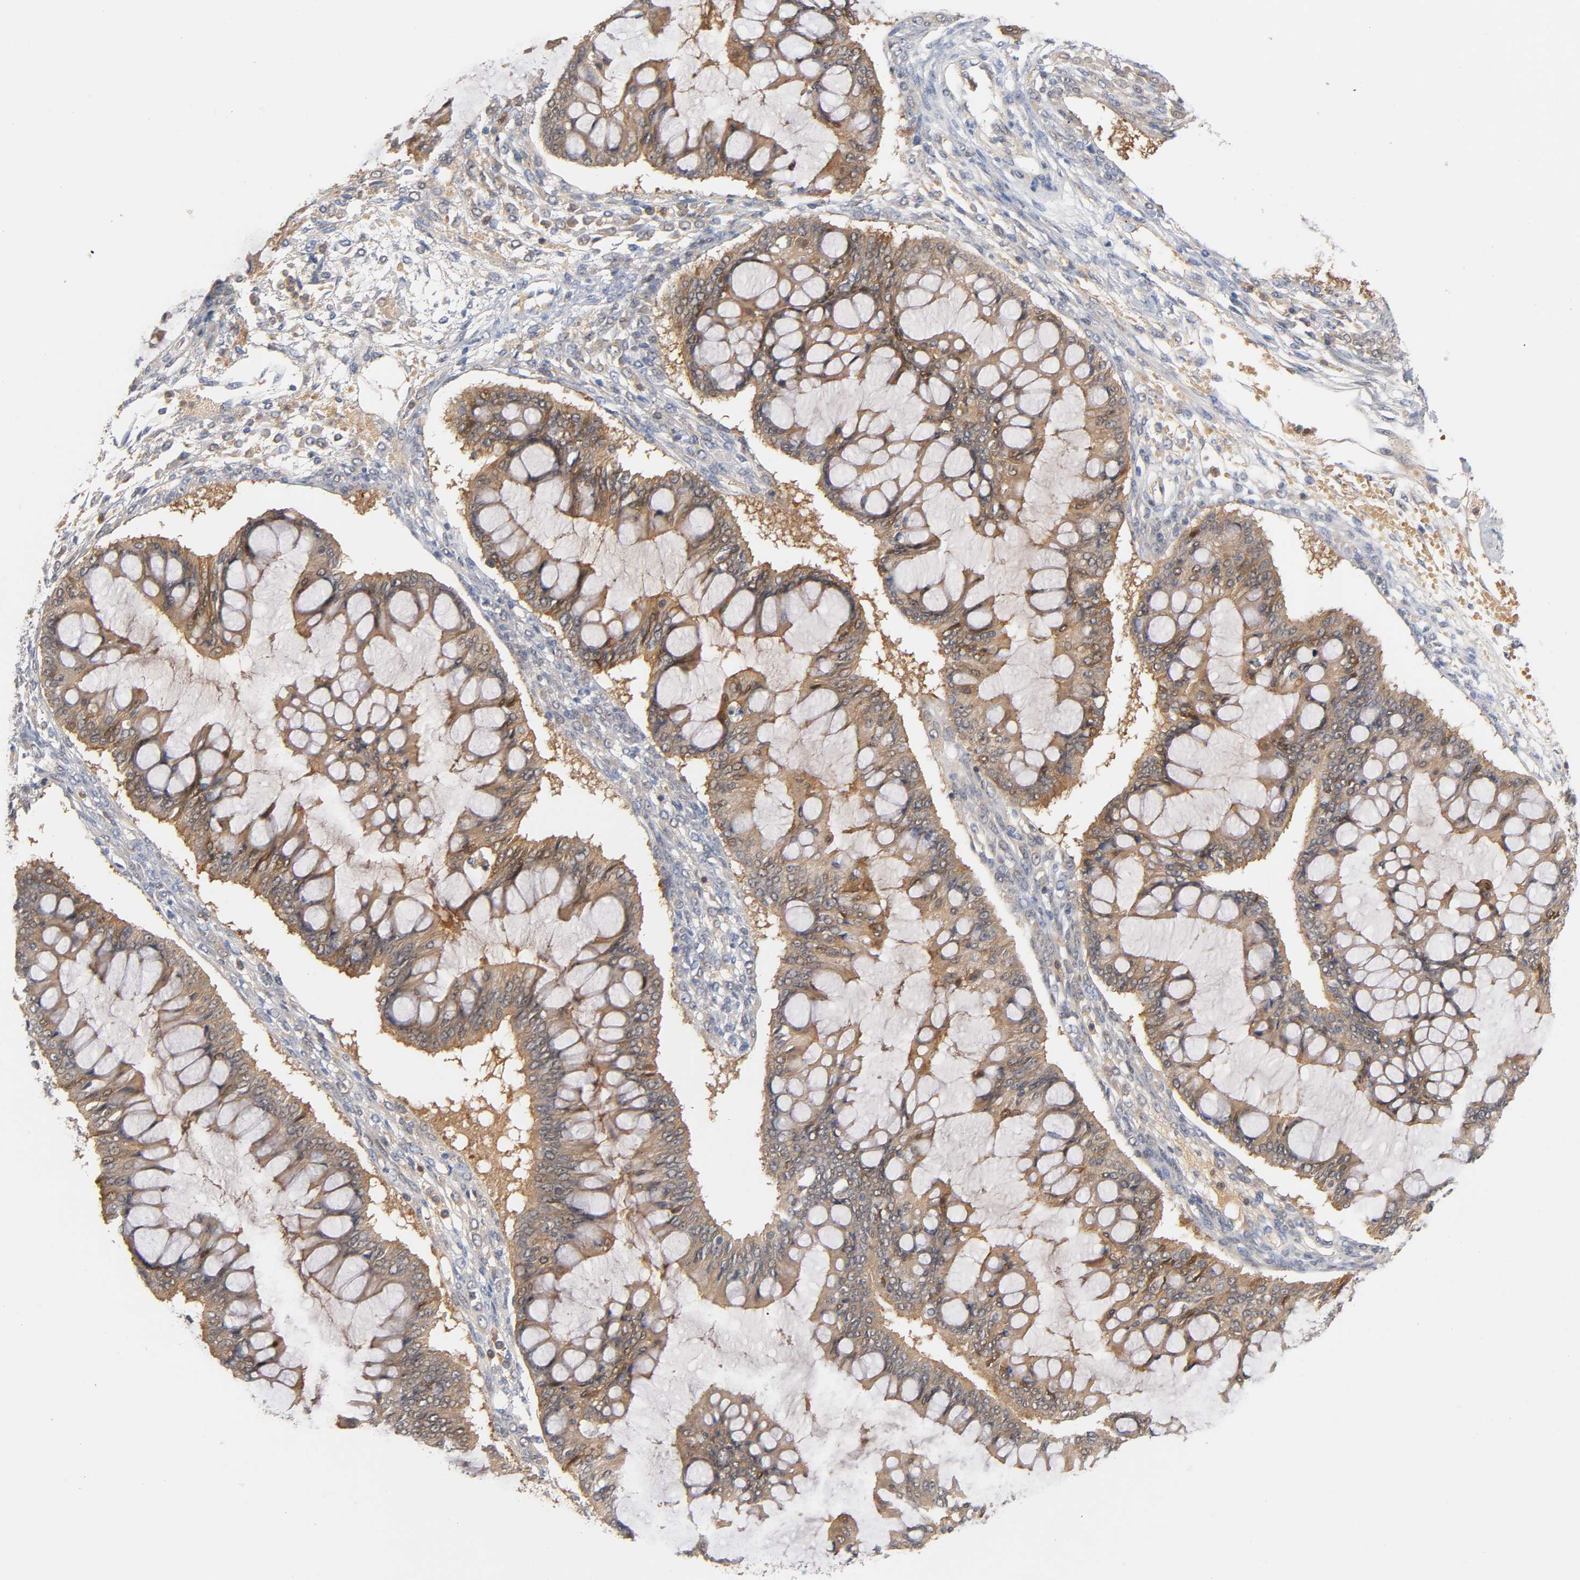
{"staining": {"intensity": "weak", "quantity": ">75%", "location": "cytoplasmic/membranous"}, "tissue": "ovarian cancer", "cell_type": "Tumor cells", "image_type": "cancer", "snomed": [{"axis": "morphology", "description": "Cystadenocarcinoma, mucinous, NOS"}, {"axis": "topography", "description": "Ovary"}], "caption": "The image reveals a brown stain indicating the presence of a protein in the cytoplasmic/membranous of tumor cells in ovarian mucinous cystadenocarcinoma.", "gene": "IL18", "patient": {"sex": "female", "age": 73}}